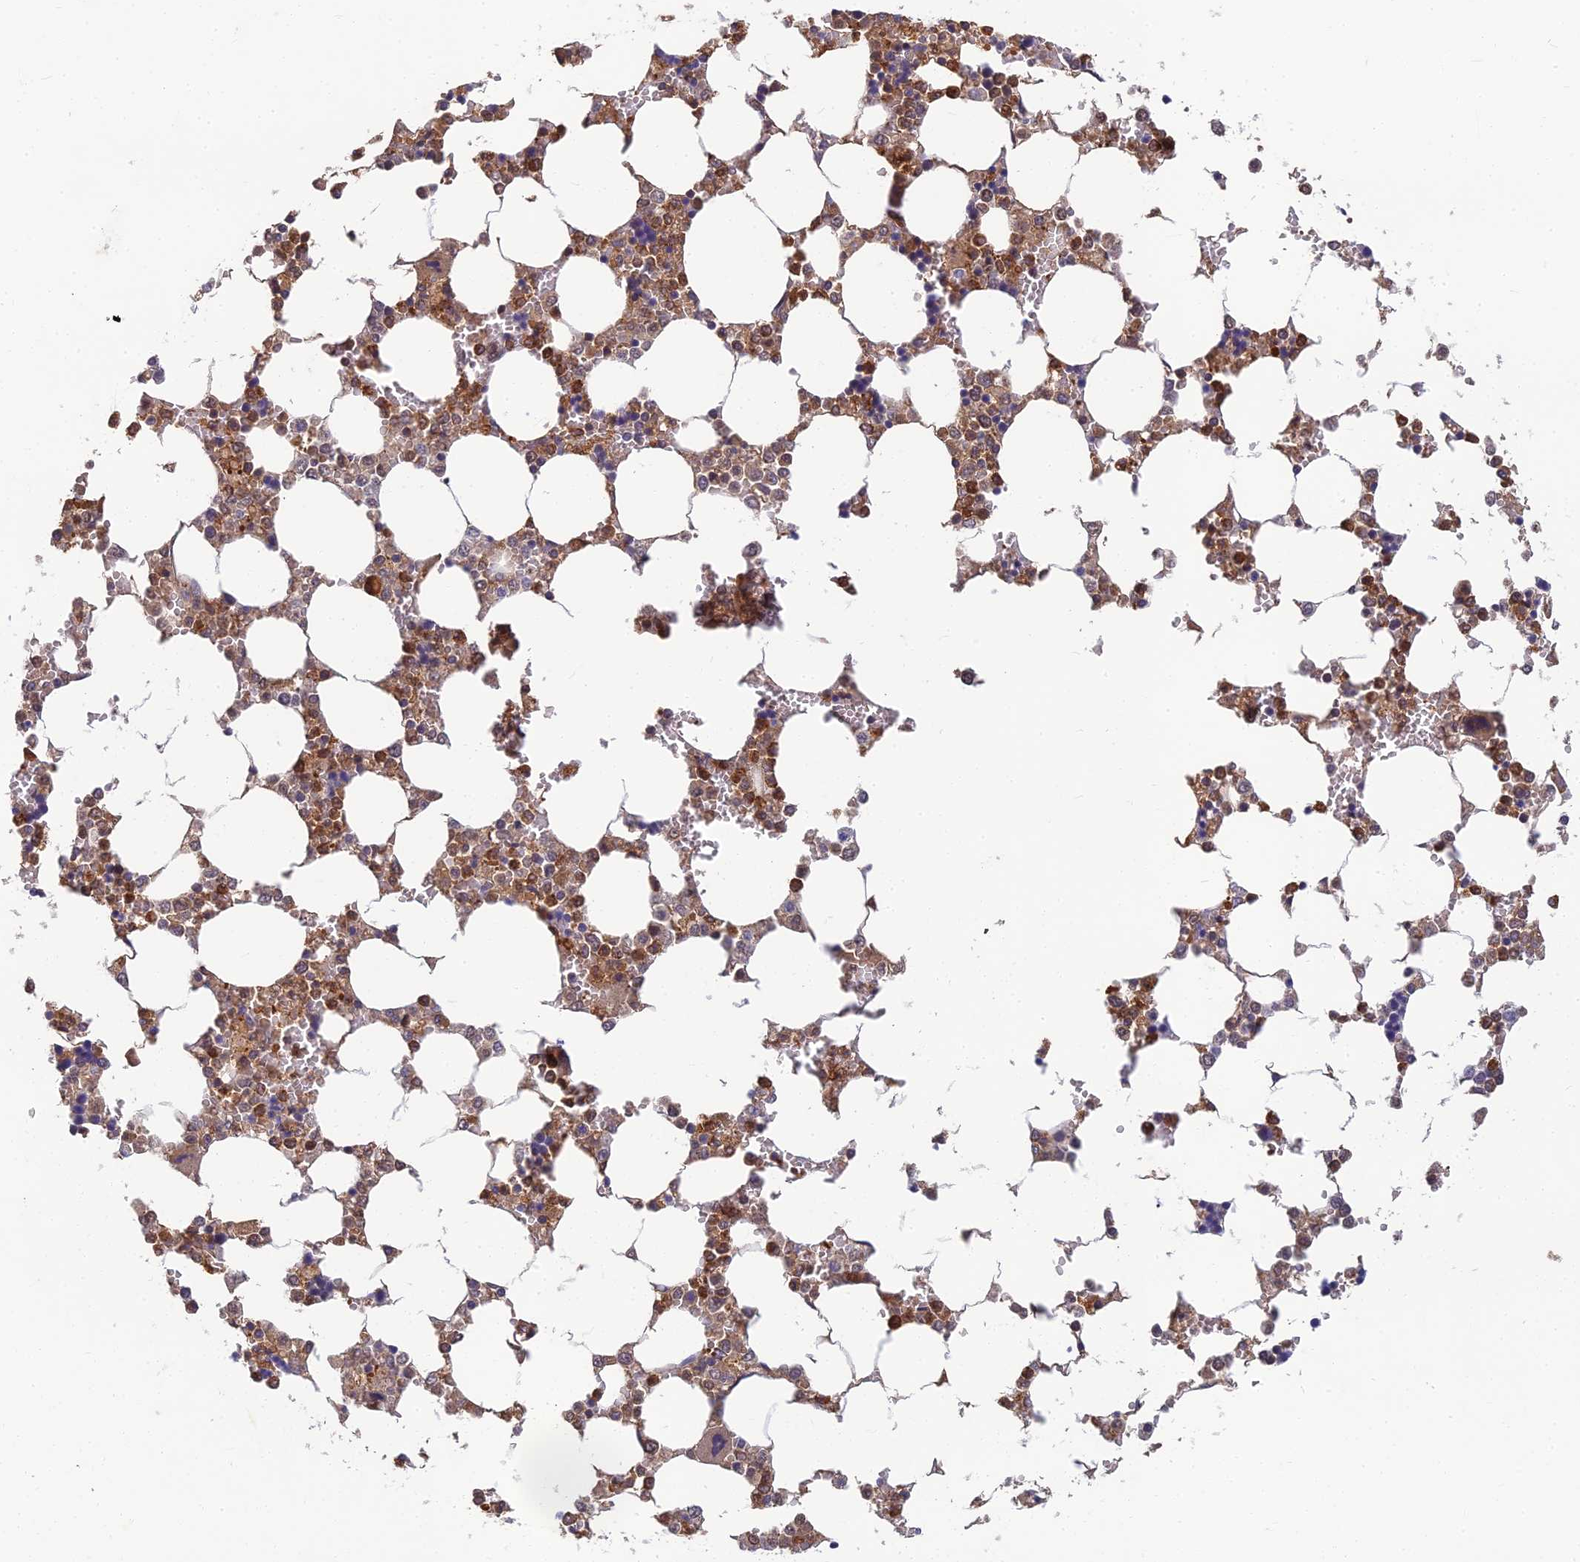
{"staining": {"intensity": "moderate", "quantity": ">75%", "location": "cytoplasmic/membranous"}, "tissue": "bone marrow", "cell_type": "Hematopoietic cells", "image_type": "normal", "snomed": [{"axis": "morphology", "description": "Normal tissue, NOS"}, {"axis": "topography", "description": "Bone marrow"}], "caption": "Immunohistochemistry micrograph of normal bone marrow stained for a protein (brown), which exhibits medium levels of moderate cytoplasmic/membranous staining in approximately >75% of hematopoietic cells.", "gene": "RGL3", "patient": {"sex": "male", "age": 64}}